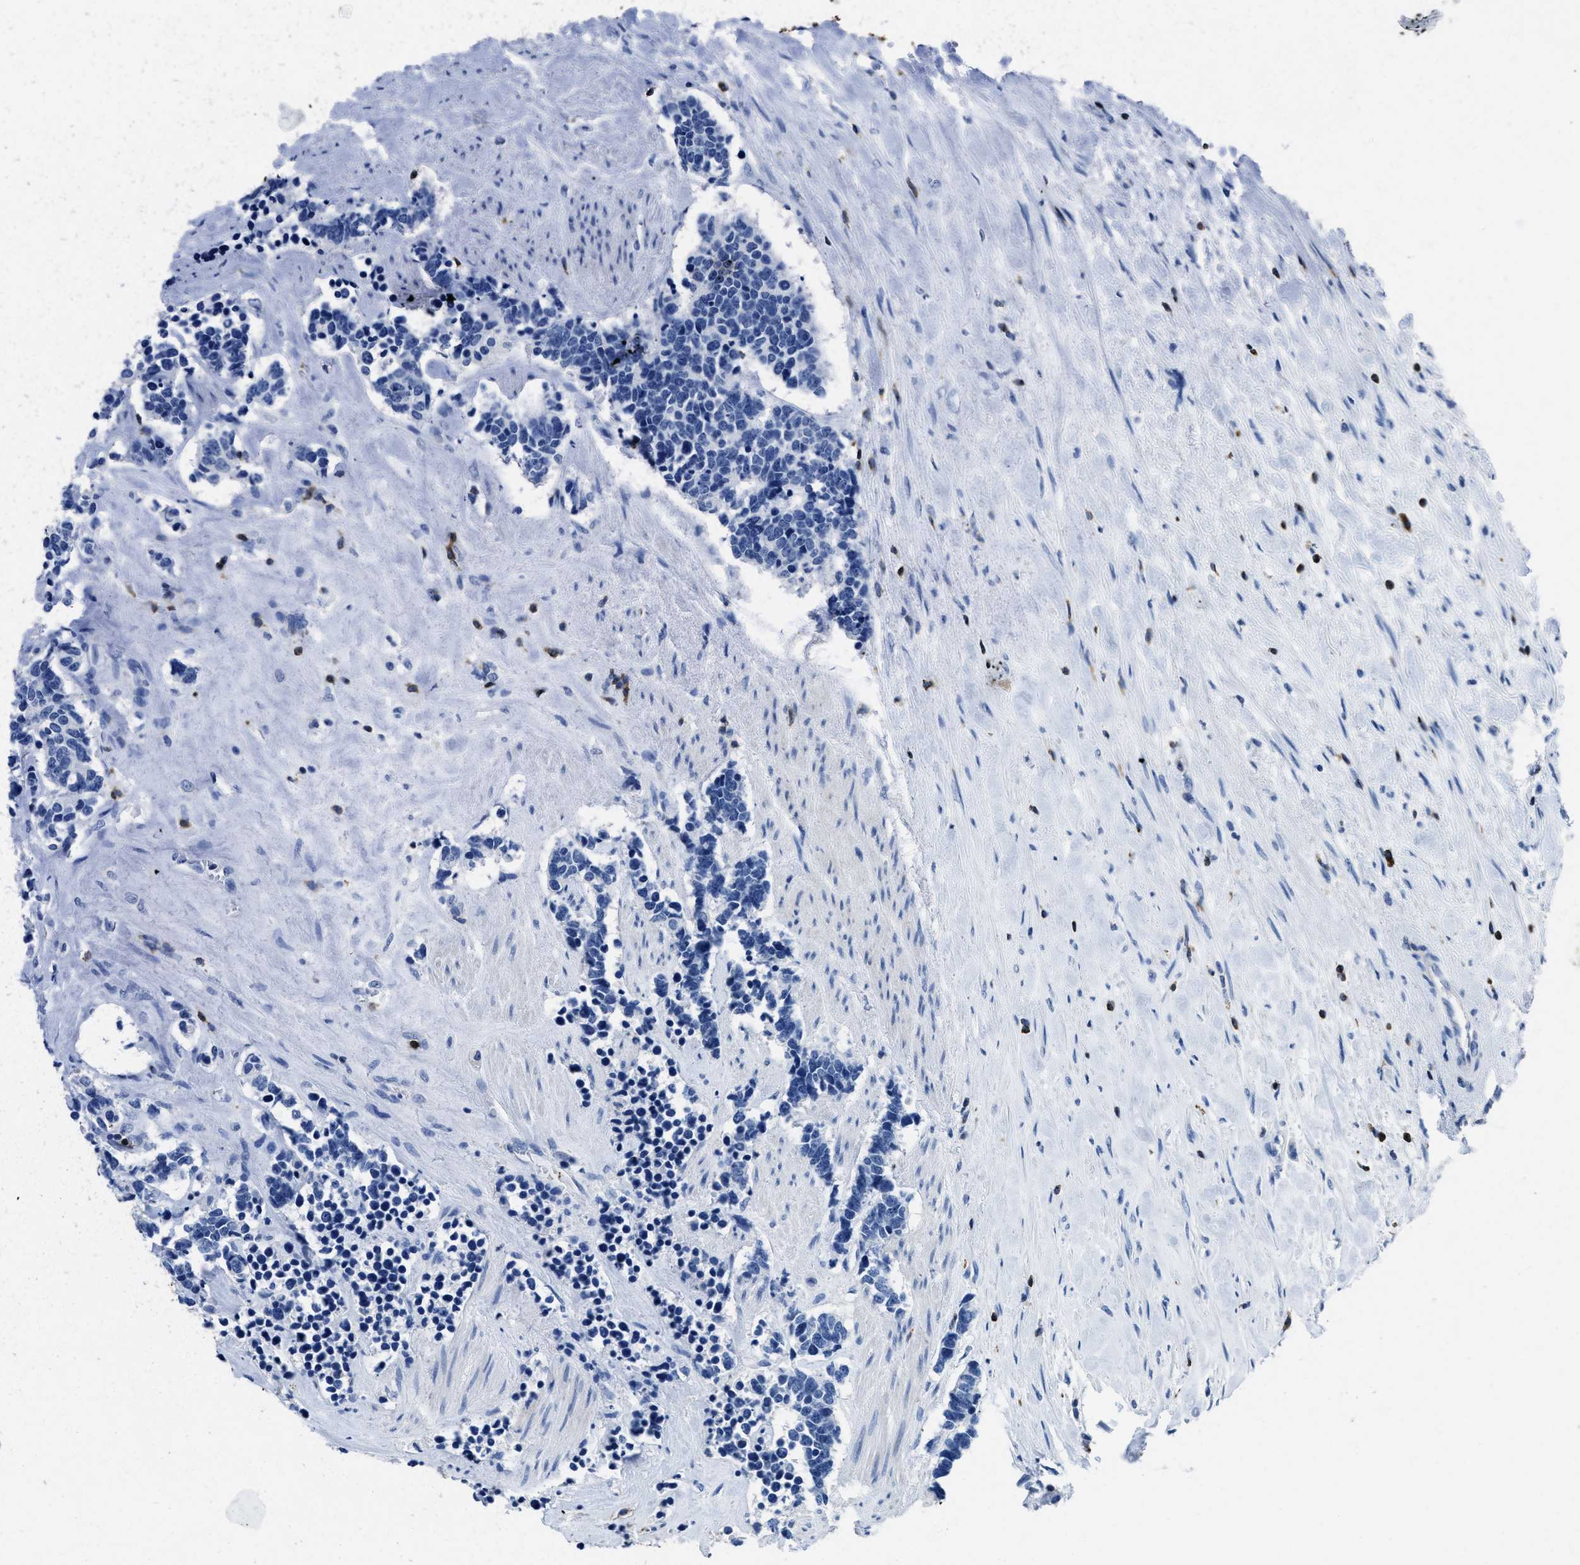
{"staining": {"intensity": "negative", "quantity": "none", "location": "none"}, "tissue": "carcinoid", "cell_type": "Tumor cells", "image_type": "cancer", "snomed": [{"axis": "morphology", "description": "Carcinoma, NOS"}, {"axis": "morphology", "description": "Carcinoid, malignant, NOS"}, {"axis": "topography", "description": "Urinary bladder"}], "caption": "Tumor cells show no significant protein staining in carcinoid.", "gene": "ITGA3", "patient": {"sex": "male", "age": 57}}